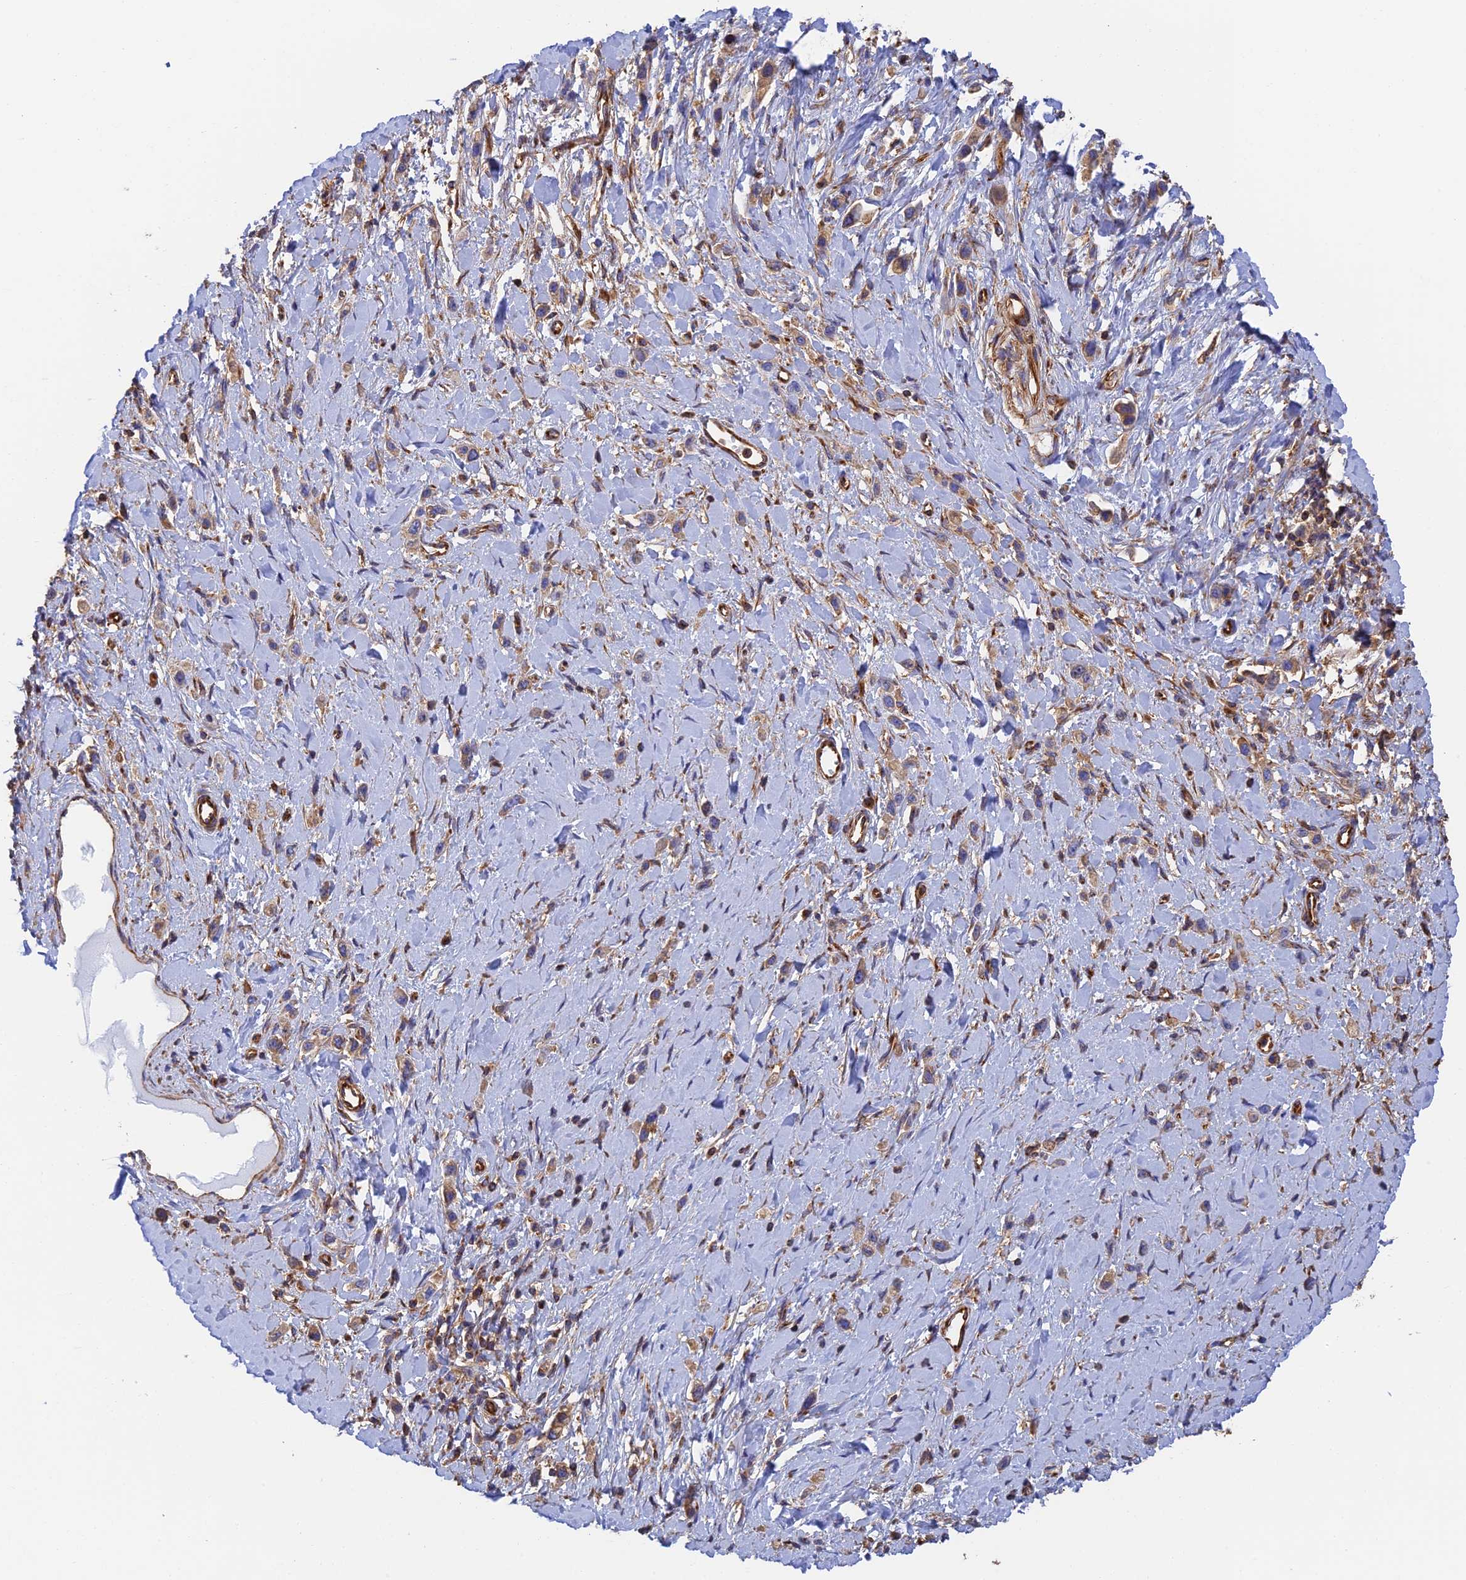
{"staining": {"intensity": "weak", "quantity": "25%-75%", "location": "cytoplasmic/membranous"}, "tissue": "stomach cancer", "cell_type": "Tumor cells", "image_type": "cancer", "snomed": [{"axis": "morphology", "description": "Adenocarcinoma, NOS"}, {"axis": "topography", "description": "Stomach"}], "caption": "Immunohistochemistry (IHC) photomicrograph of human stomach cancer stained for a protein (brown), which reveals low levels of weak cytoplasmic/membranous staining in approximately 25%-75% of tumor cells.", "gene": "DCTN2", "patient": {"sex": "female", "age": 65}}